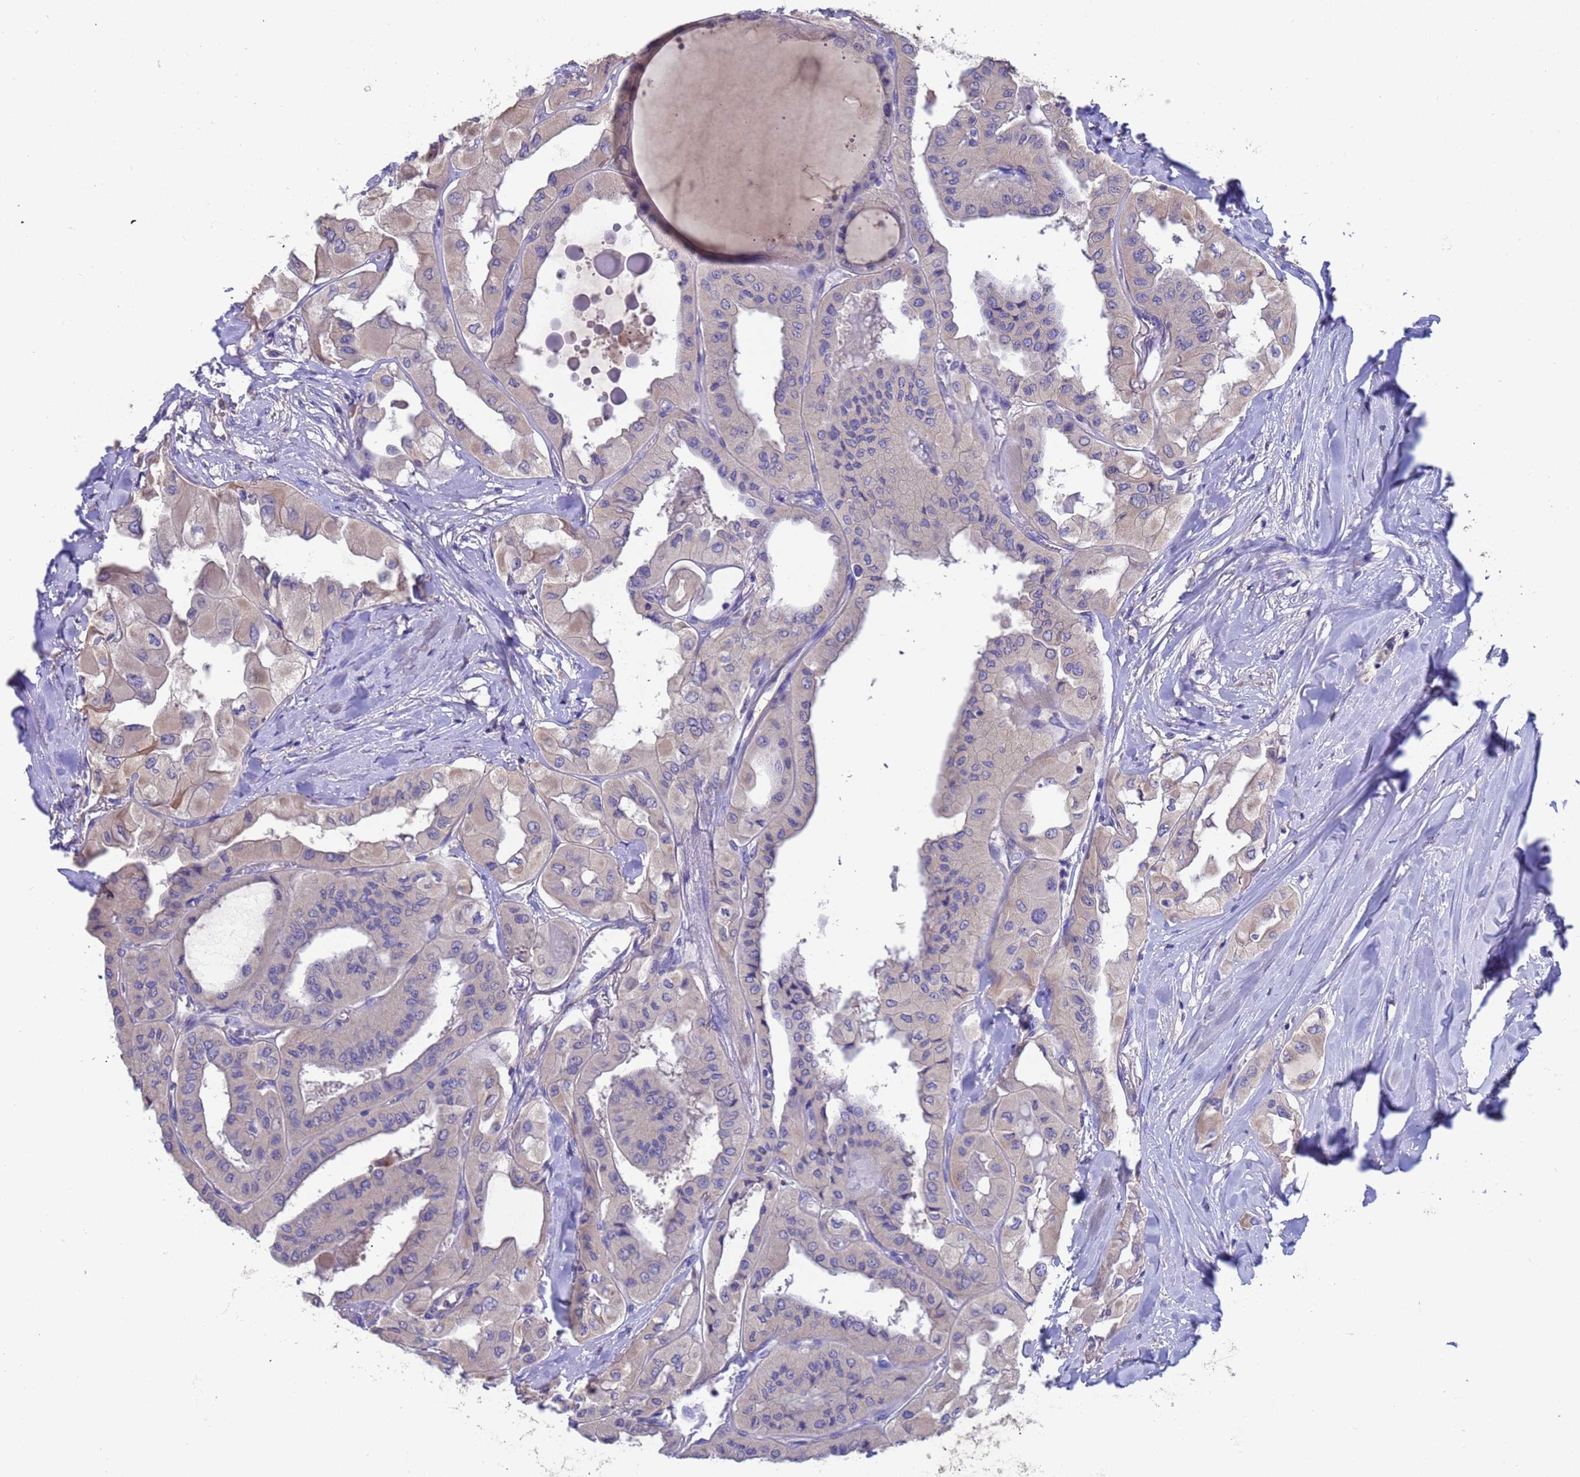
{"staining": {"intensity": "negative", "quantity": "none", "location": "none"}, "tissue": "thyroid cancer", "cell_type": "Tumor cells", "image_type": "cancer", "snomed": [{"axis": "morphology", "description": "Normal tissue, NOS"}, {"axis": "morphology", "description": "Papillary adenocarcinoma, NOS"}, {"axis": "topography", "description": "Thyroid gland"}], "caption": "IHC image of neoplastic tissue: thyroid papillary adenocarcinoma stained with DAB (3,3'-diaminobenzidine) exhibits no significant protein positivity in tumor cells.", "gene": "SRL", "patient": {"sex": "female", "age": 59}}